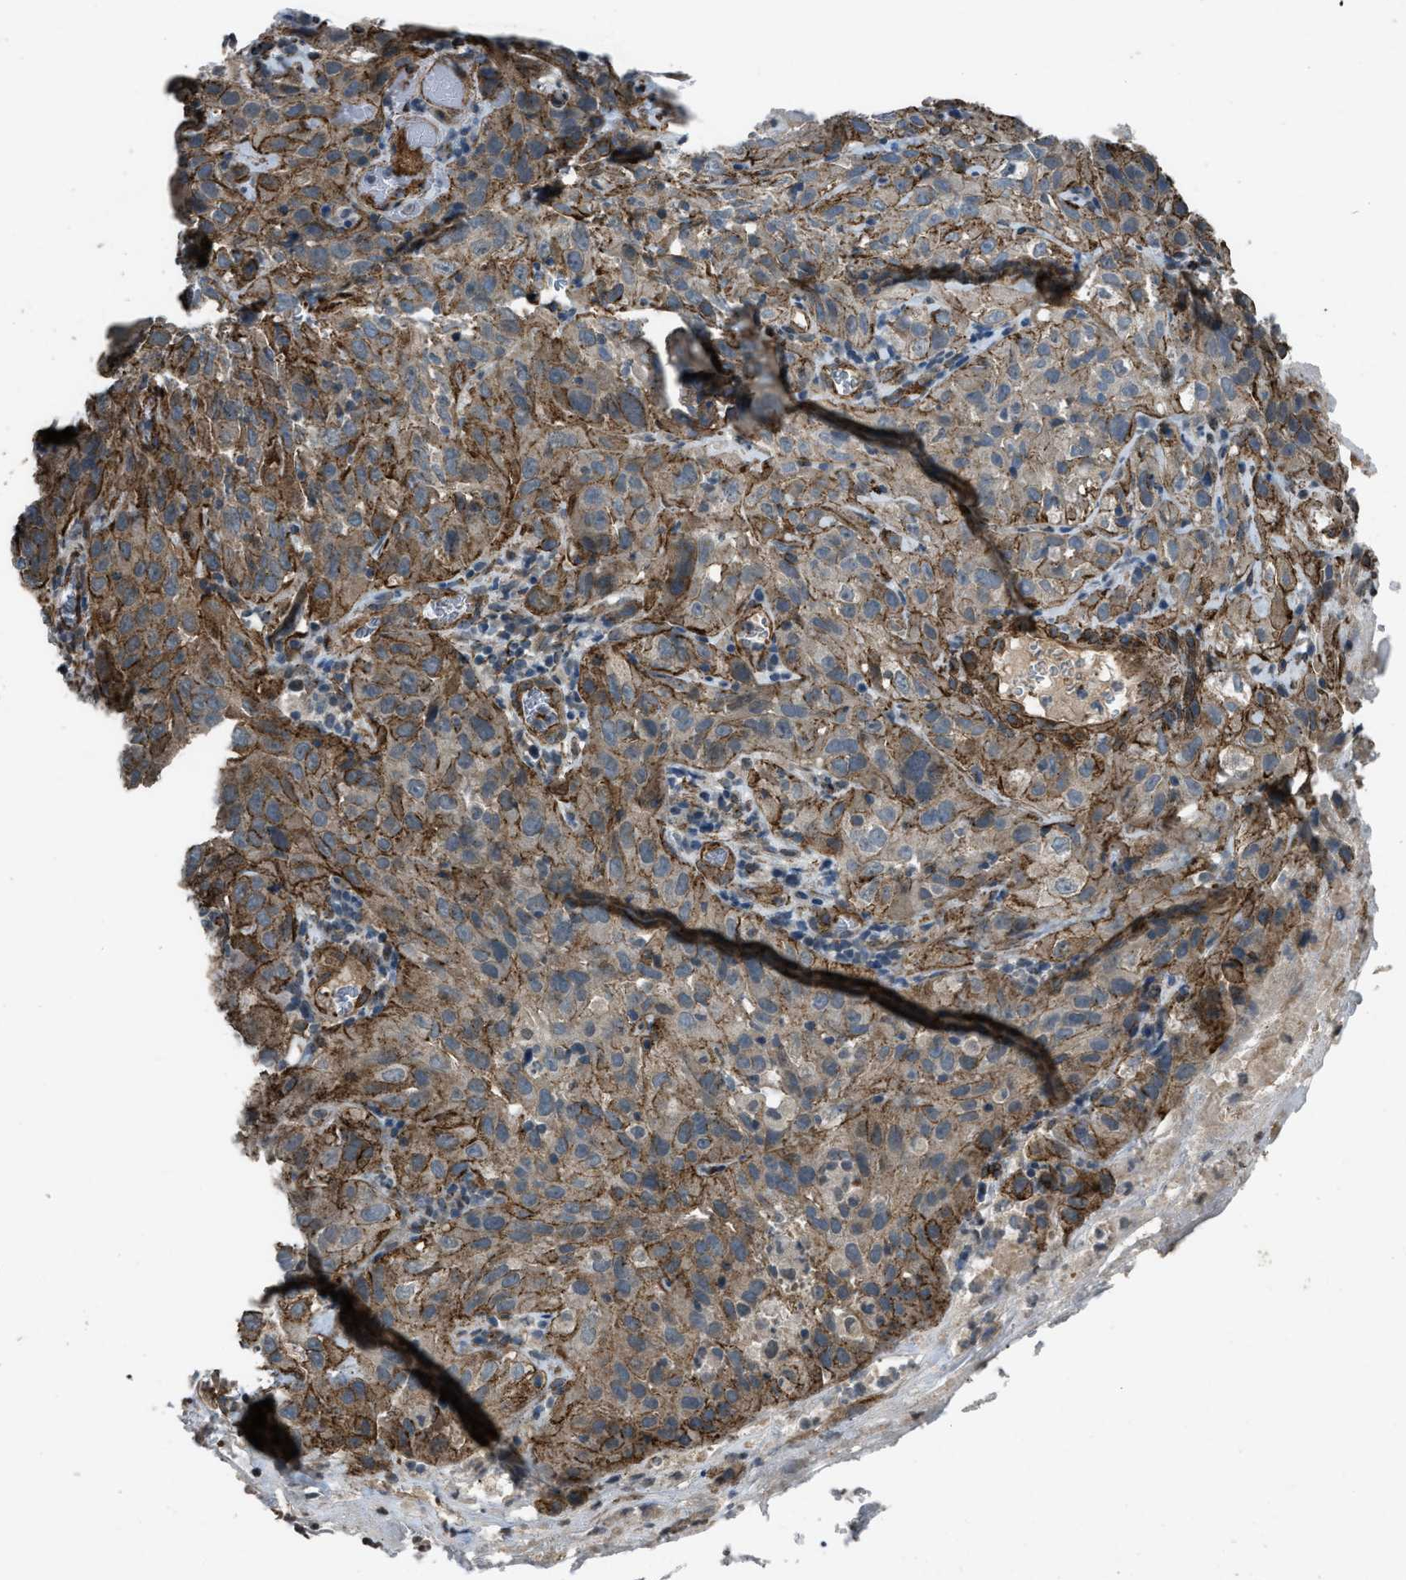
{"staining": {"intensity": "moderate", "quantity": ">75%", "location": "cytoplasmic/membranous"}, "tissue": "cervical cancer", "cell_type": "Tumor cells", "image_type": "cancer", "snomed": [{"axis": "morphology", "description": "Squamous cell carcinoma, NOS"}, {"axis": "topography", "description": "Cervix"}], "caption": "An immunohistochemistry (IHC) micrograph of neoplastic tissue is shown. Protein staining in brown highlights moderate cytoplasmic/membranous positivity in cervical cancer within tumor cells.", "gene": "NMB", "patient": {"sex": "female", "age": 32}}